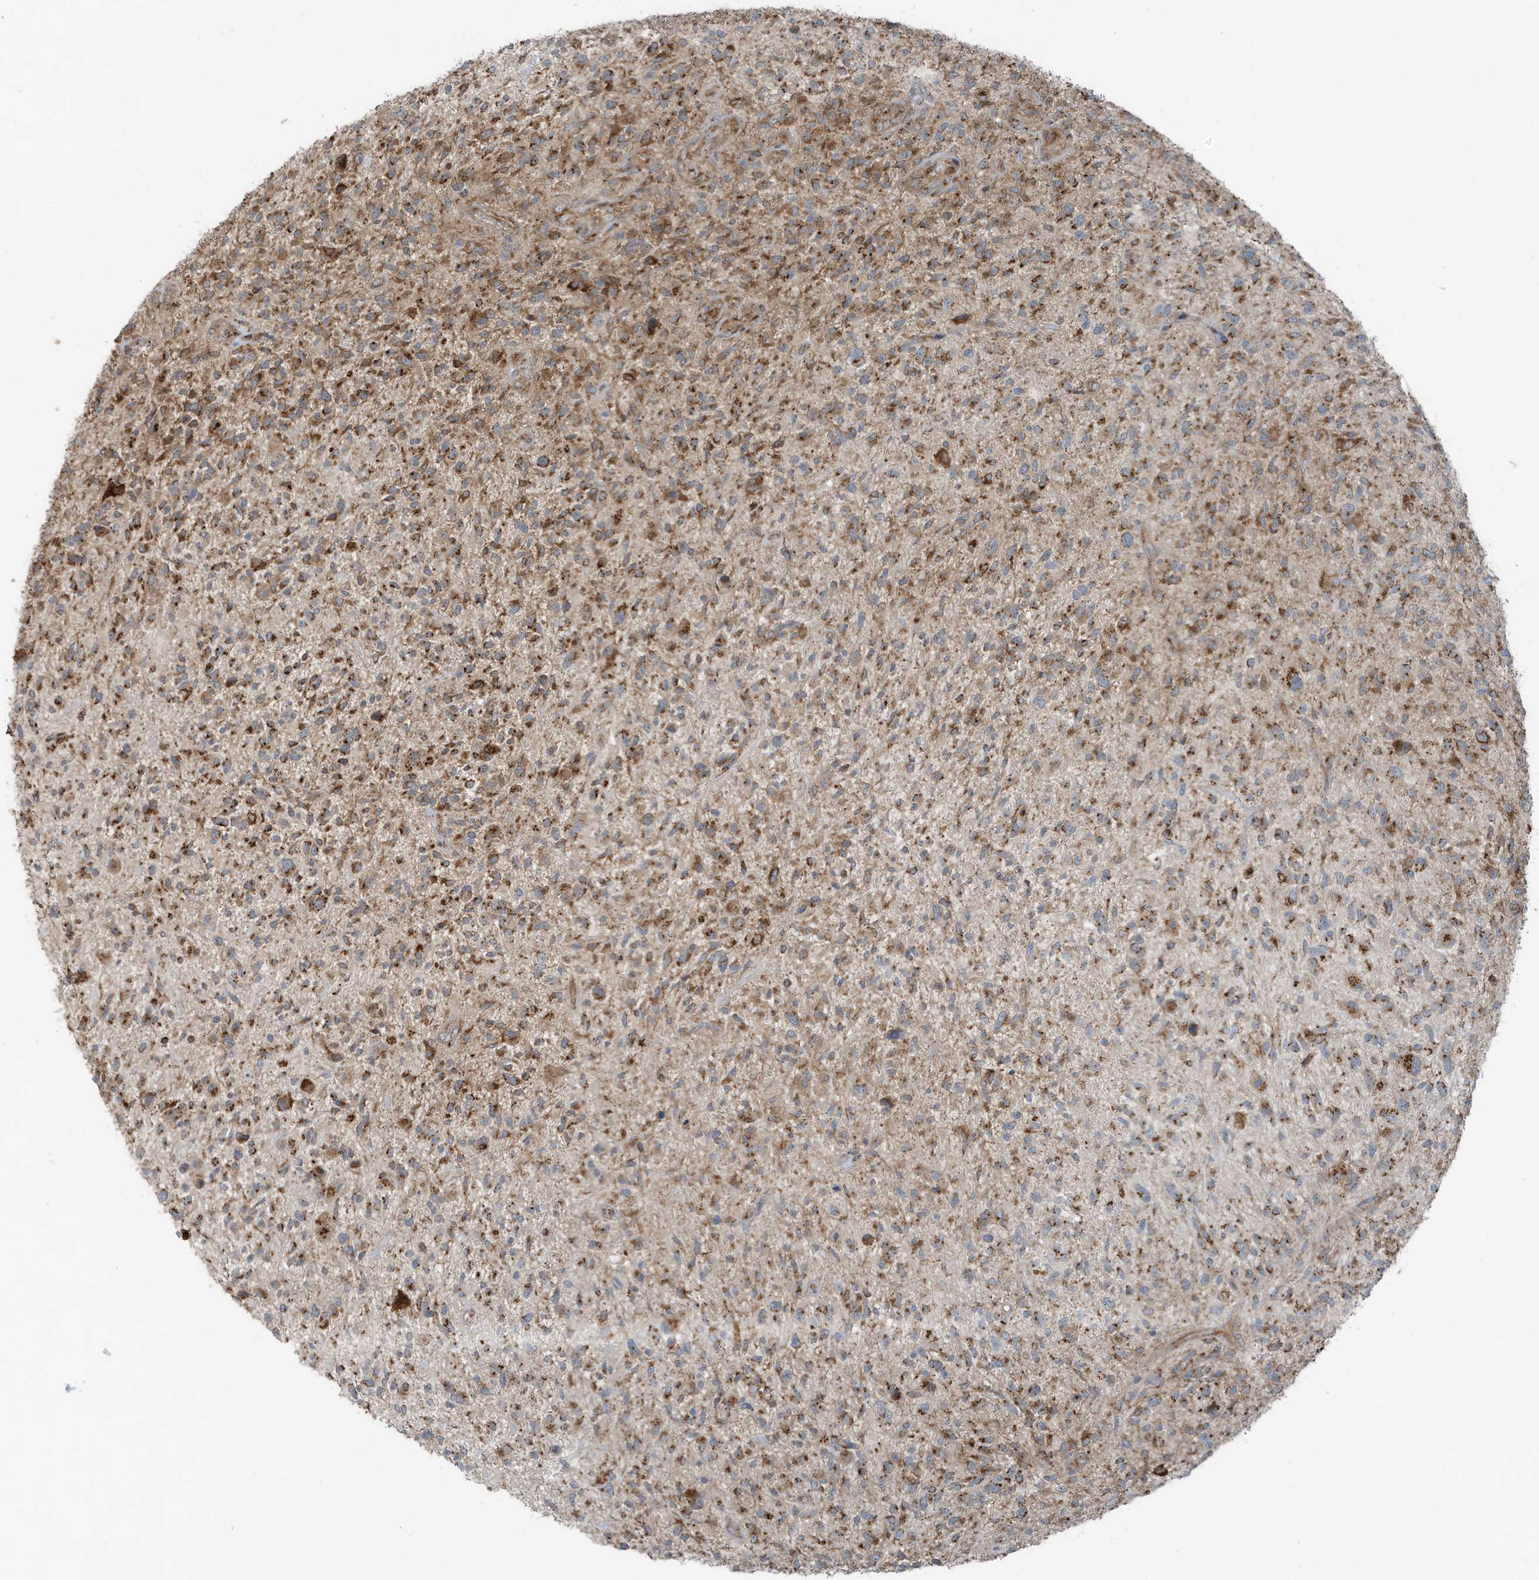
{"staining": {"intensity": "moderate", "quantity": ">75%", "location": "cytoplasmic/membranous"}, "tissue": "glioma", "cell_type": "Tumor cells", "image_type": "cancer", "snomed": [{"axis": "morphology", "description": "Glioma, malignant, High grade"}, {"axis": "topography", "description": "Brain"}], "caption": "Brown immunohistochemical staining in malignant glioma (high-grade) displays moderate cytoplasmic/membranous positivity in about >75% of tumor cells. (brown staining indicates protein expression, while blue staining denotes nuclei).", "gene": "GOLGA4", "patient": {"sex": "male", "age": 47}}